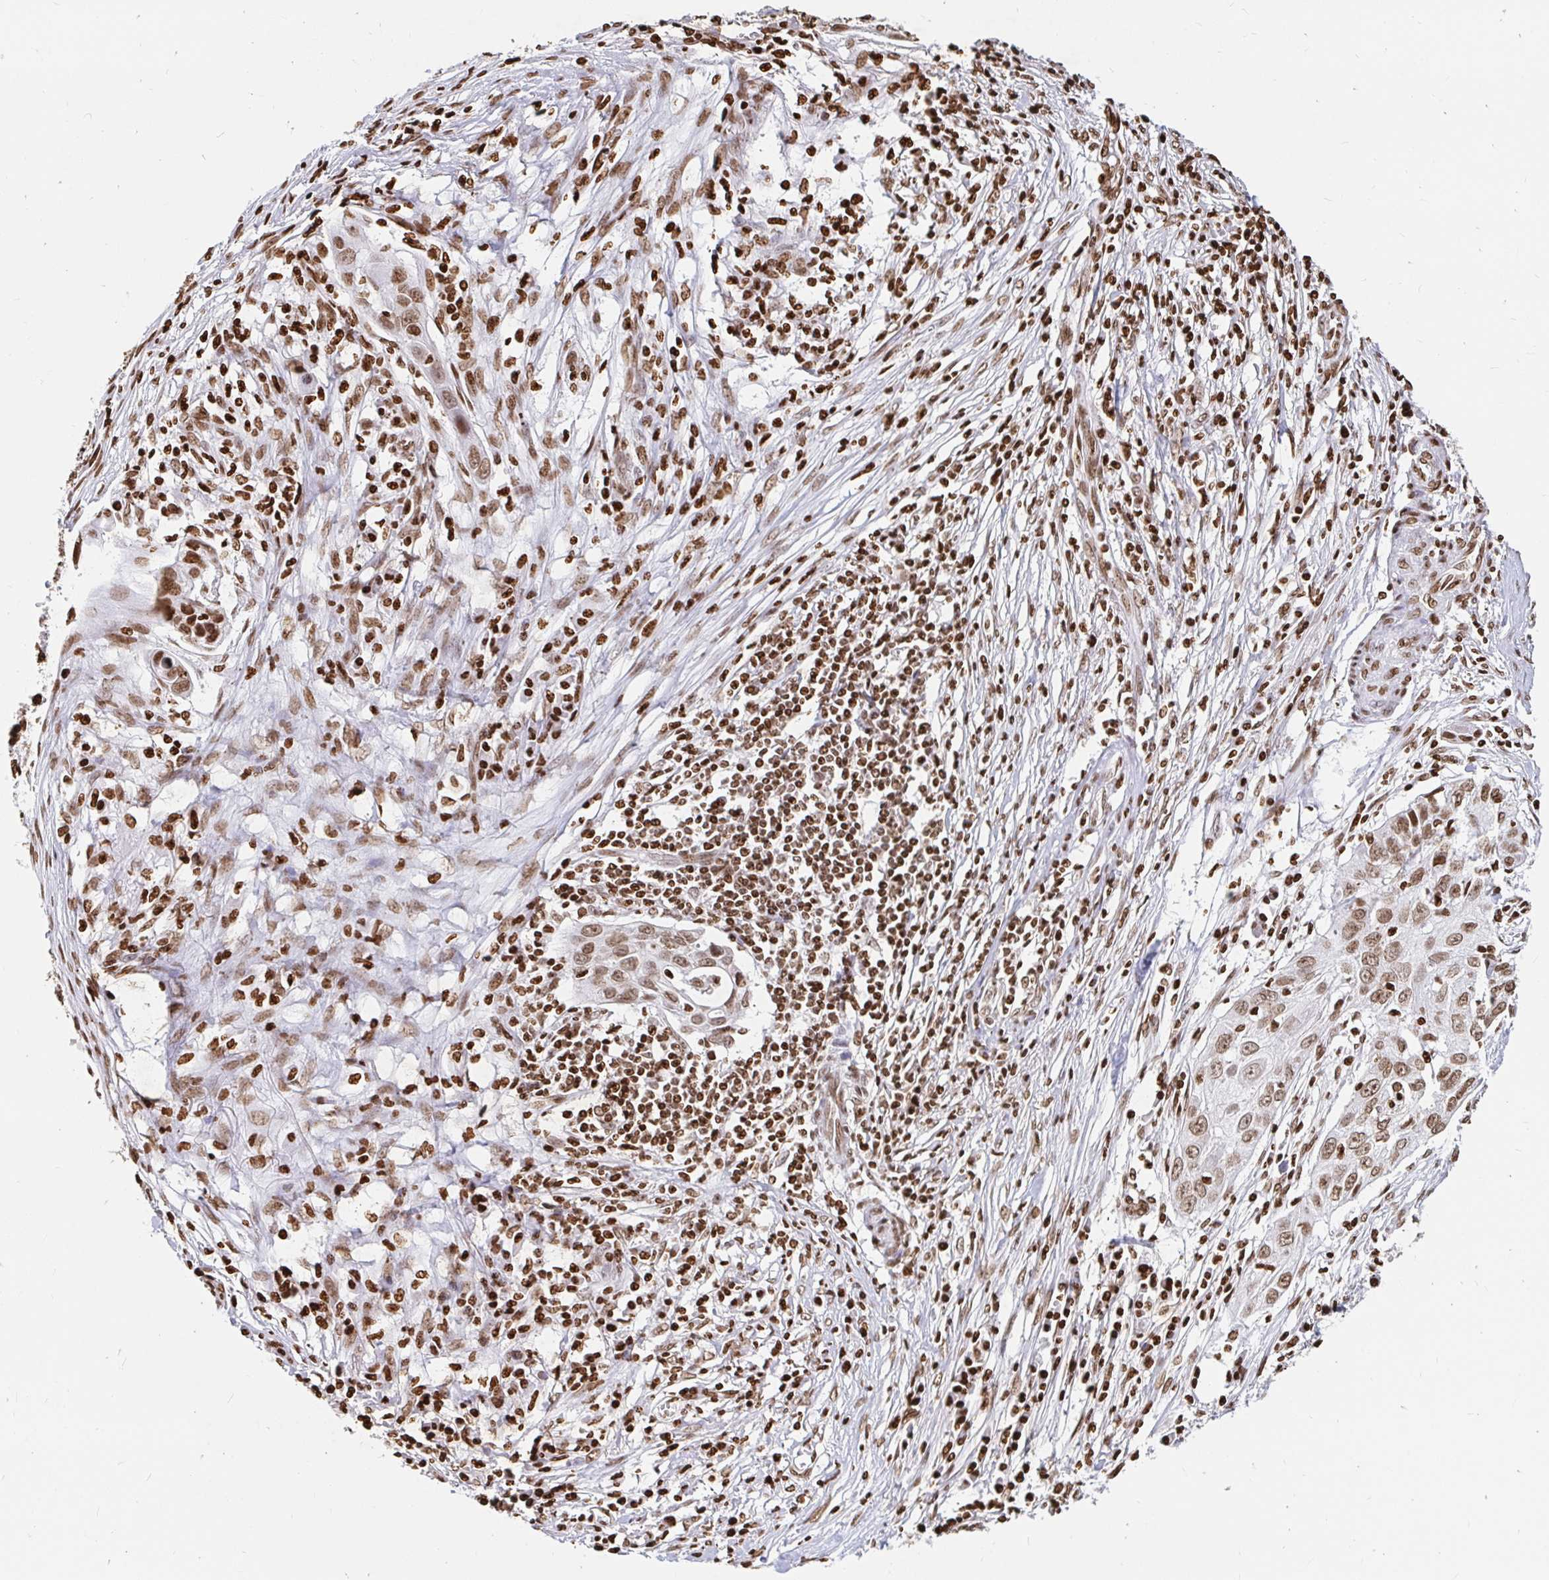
{"staining": {"intensity": "moderate", "quantity": ">75%", "location": "nuclear"}, "tissue": "skin cancer", "cell_type": "Tumor cells", "image_type": "cancer", "snomed": [{"axis": "morphology", "description": "Squamous cell carcinoma, NOS"}, {"axis": "topography", "description": "Skin"}, {"axis": "topography", "description": "Vulva"}], "caption": "Protein expression analysis of human skin cancer reveals moderate nuclear staining in about >75% of tumor cells. Nuclei are stained in blue.", "gene": "H2BC5", "patient": {"sex": "female", "age": 83}}